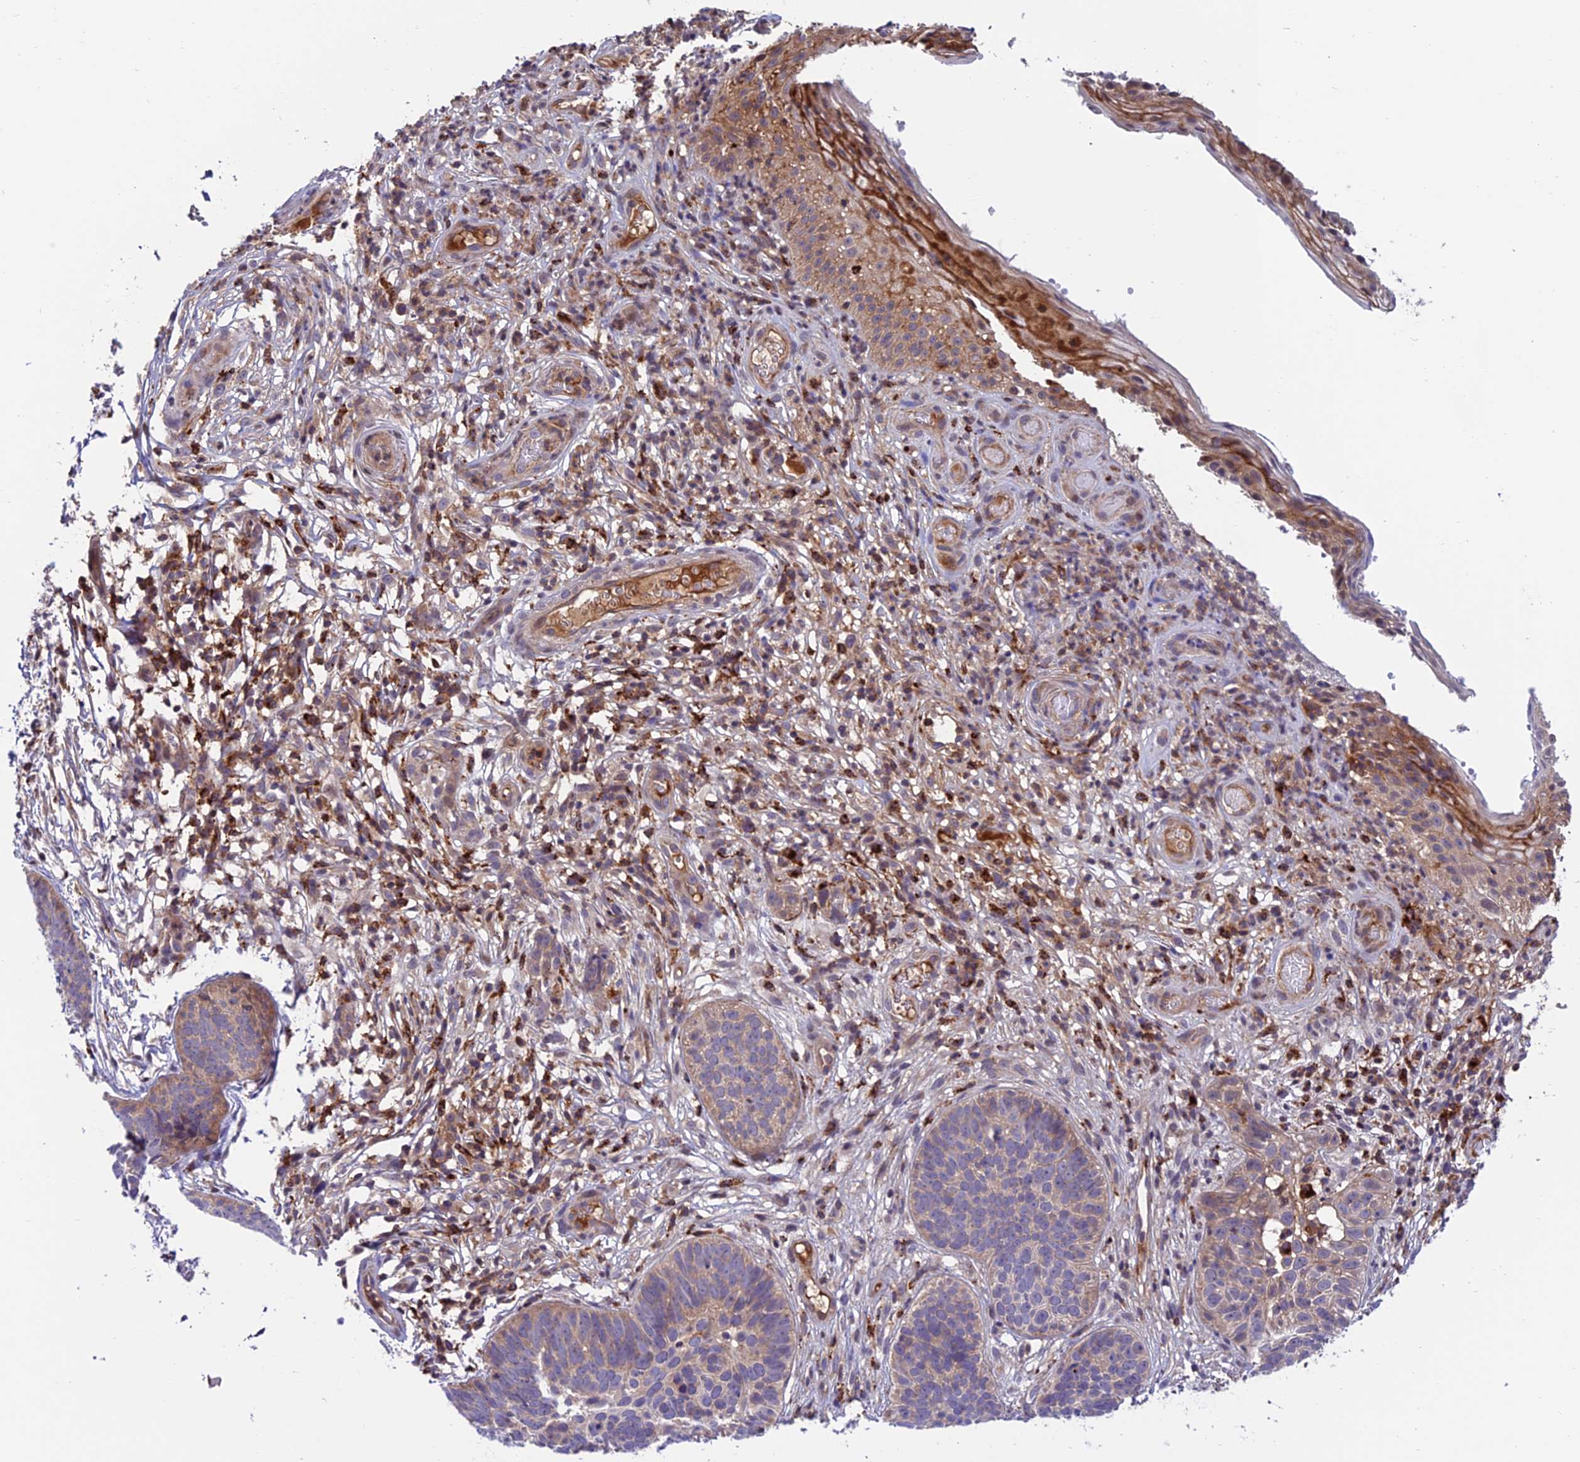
{"staining": {"intensity": "weak", "quantity": "<25%", "location": "cytoplasmic/membranous"}, "tissue": "skin cancer", "cell_type": "Tumor cells", "image_type": "cancer", "snomed": [{"axis": "morphology", "description": "Basal cell carcinoma"}, {"axis": "topography", "description": "Skin"}], "caption": "High power microscopy image of an immunohistochemistry image of basal cell carcinoma (skin), revealing no significant staining in tumor cells.", "gene": "ARHGEF18", "patient": {"sex": "male", "age": 89}}